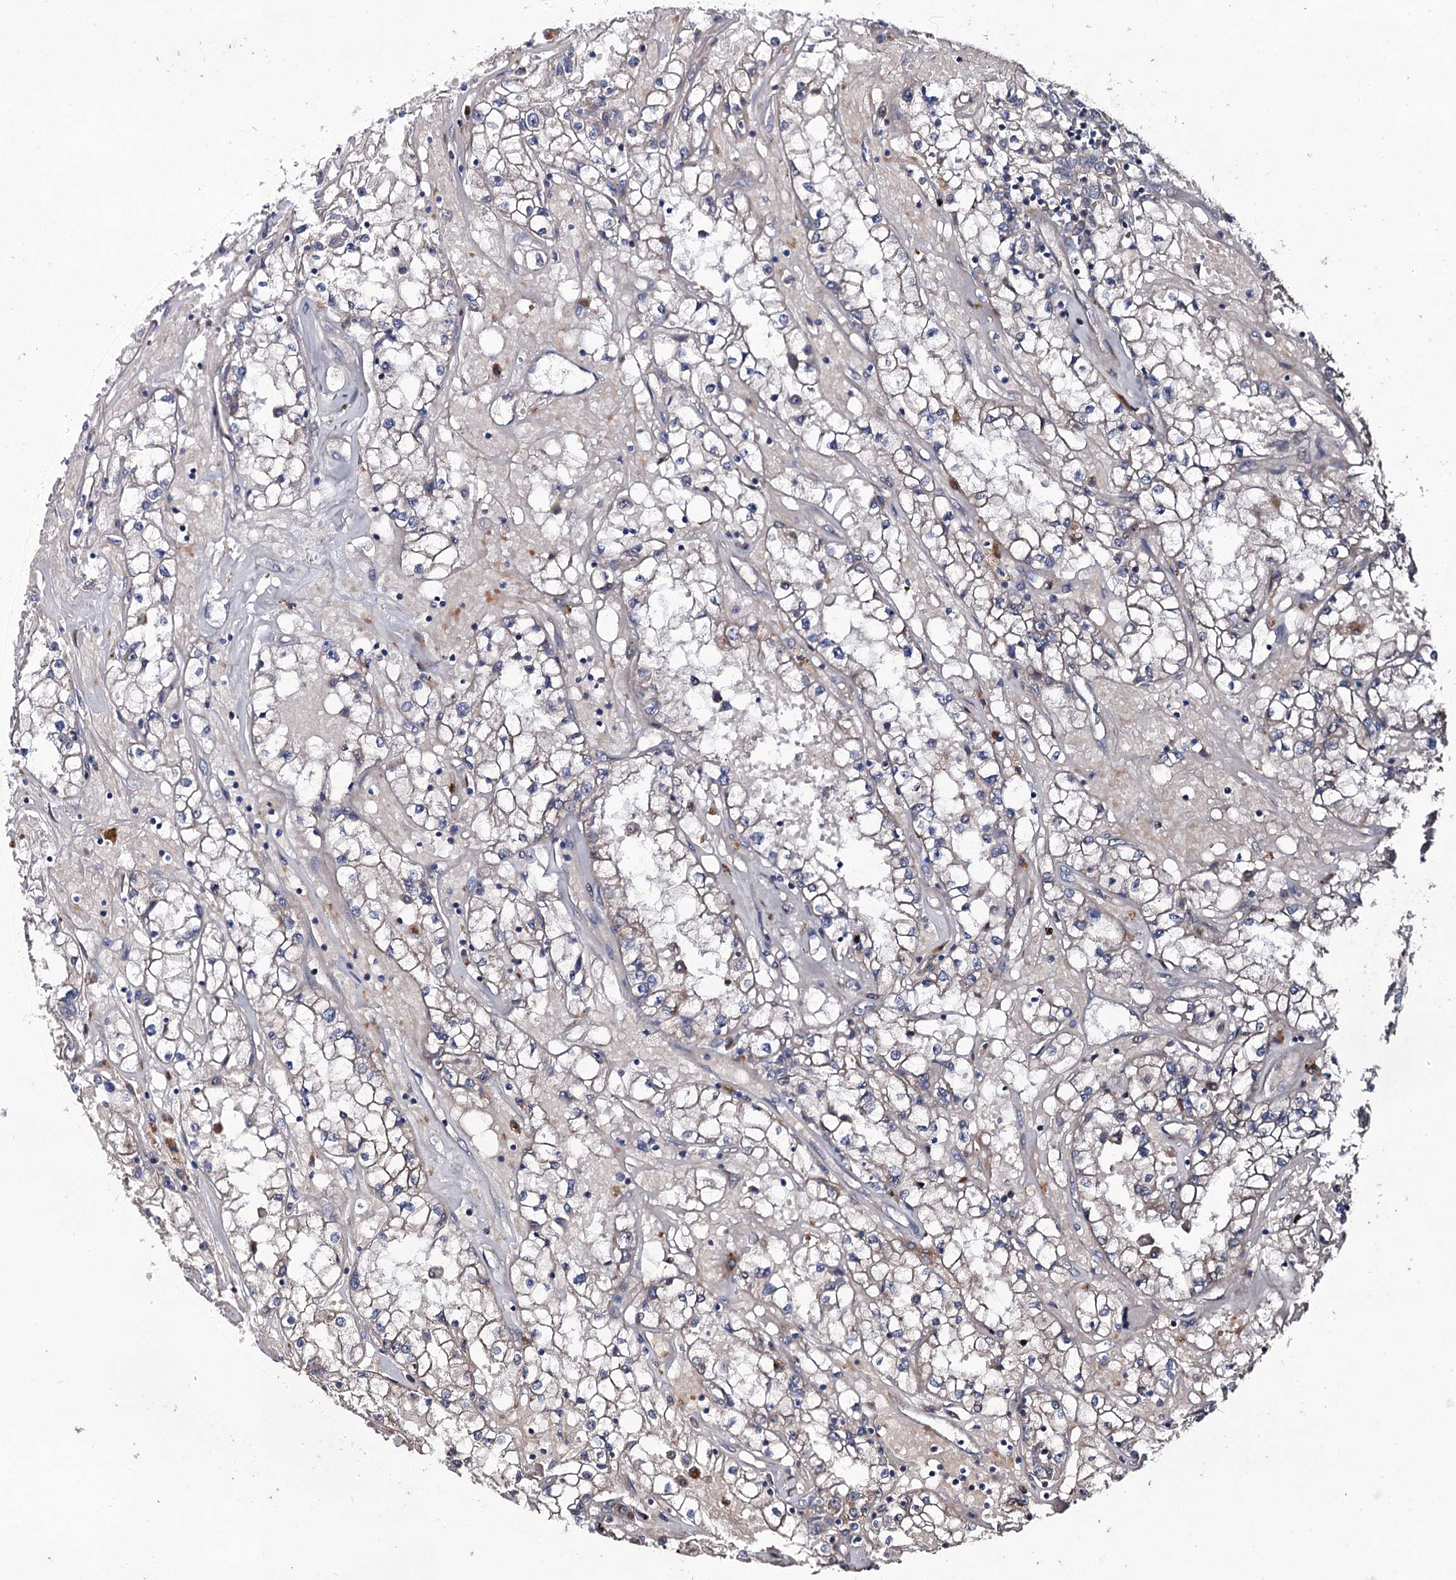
{"staining": {"intensity": "negative", "quantity": "none", "location": "none"}, "tissue": "renal cancer", "cell_type": "Tumor cells", "image_type": "cancer", "snomed": [{"axis": "morphology", "description": "Adenocarcinoma, NOS"}, {"axis": "topography", "description": "Kidney"}], "caption": "The immunohistochemistry (IHC) histopathology image has no significant positivity in tumor cells of renal adenocarcinoma tissue.", "gene": "COG6", "patient": {"sex": "male", "age": 56}}